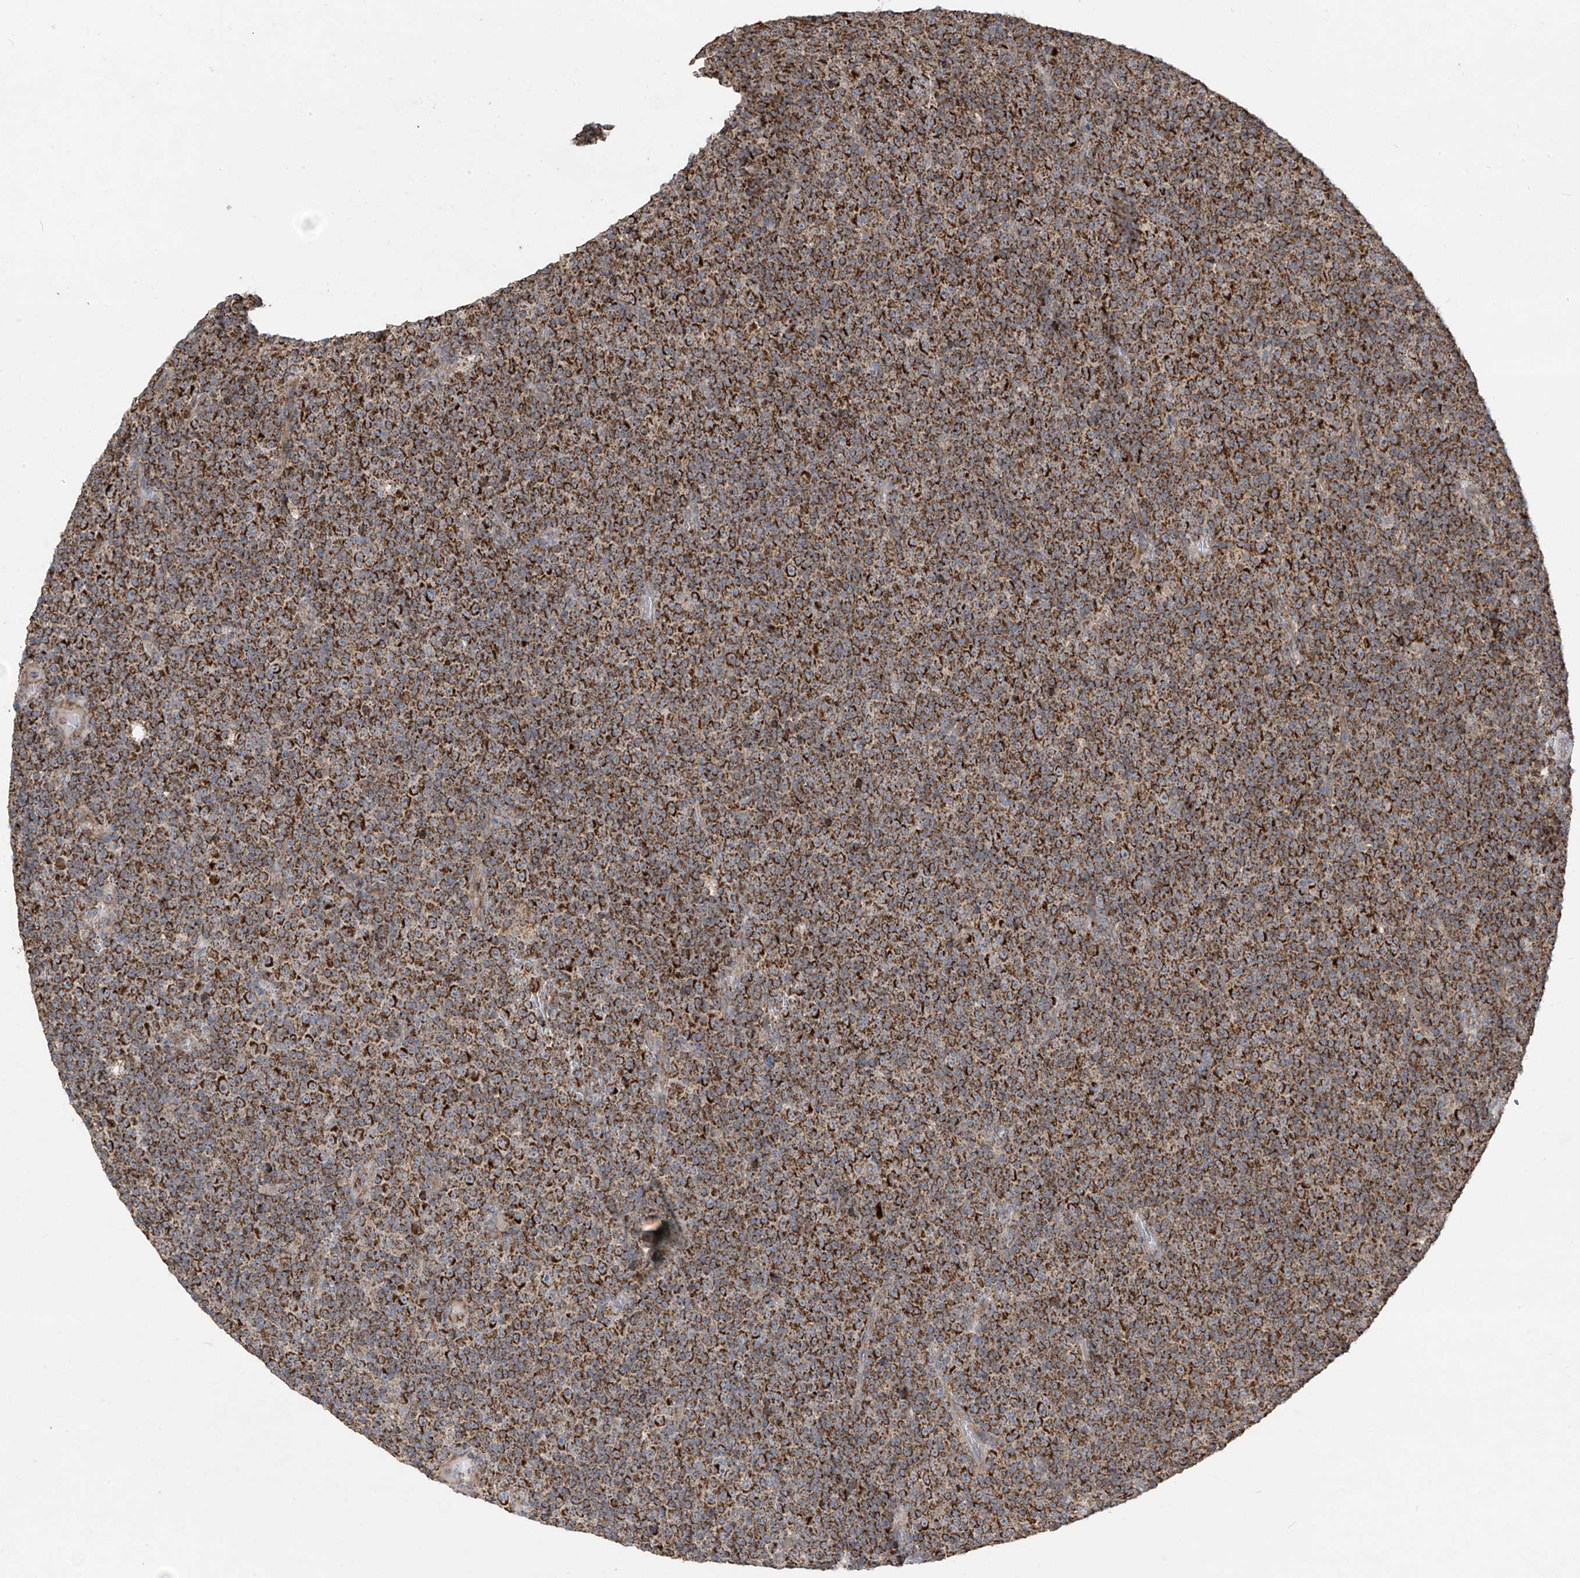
{"staining": {"intensity": "strong", "quantity": ">75%", "location": "cytoplasmic/membranous"}, "tissue": "lymphoma", "cell_type": "Tumor cells", "image_type": "cancer", "snomed": [{"axis": "morphology", "description": "Malignant lymphoma, non-Hodgkin's type, Low grade"}, {"axis": "topography", "description": "Lymph node"}], "caption": "Immunohistochemical staining of human low-grade malignant lymphoma, non-Hodgkin's type displays strong cytoplasmic/membranous protein expression in approximately >75% of tumor cells.", "gene": "UQCC1", "patient": {"sex": "female", "age": 67}}